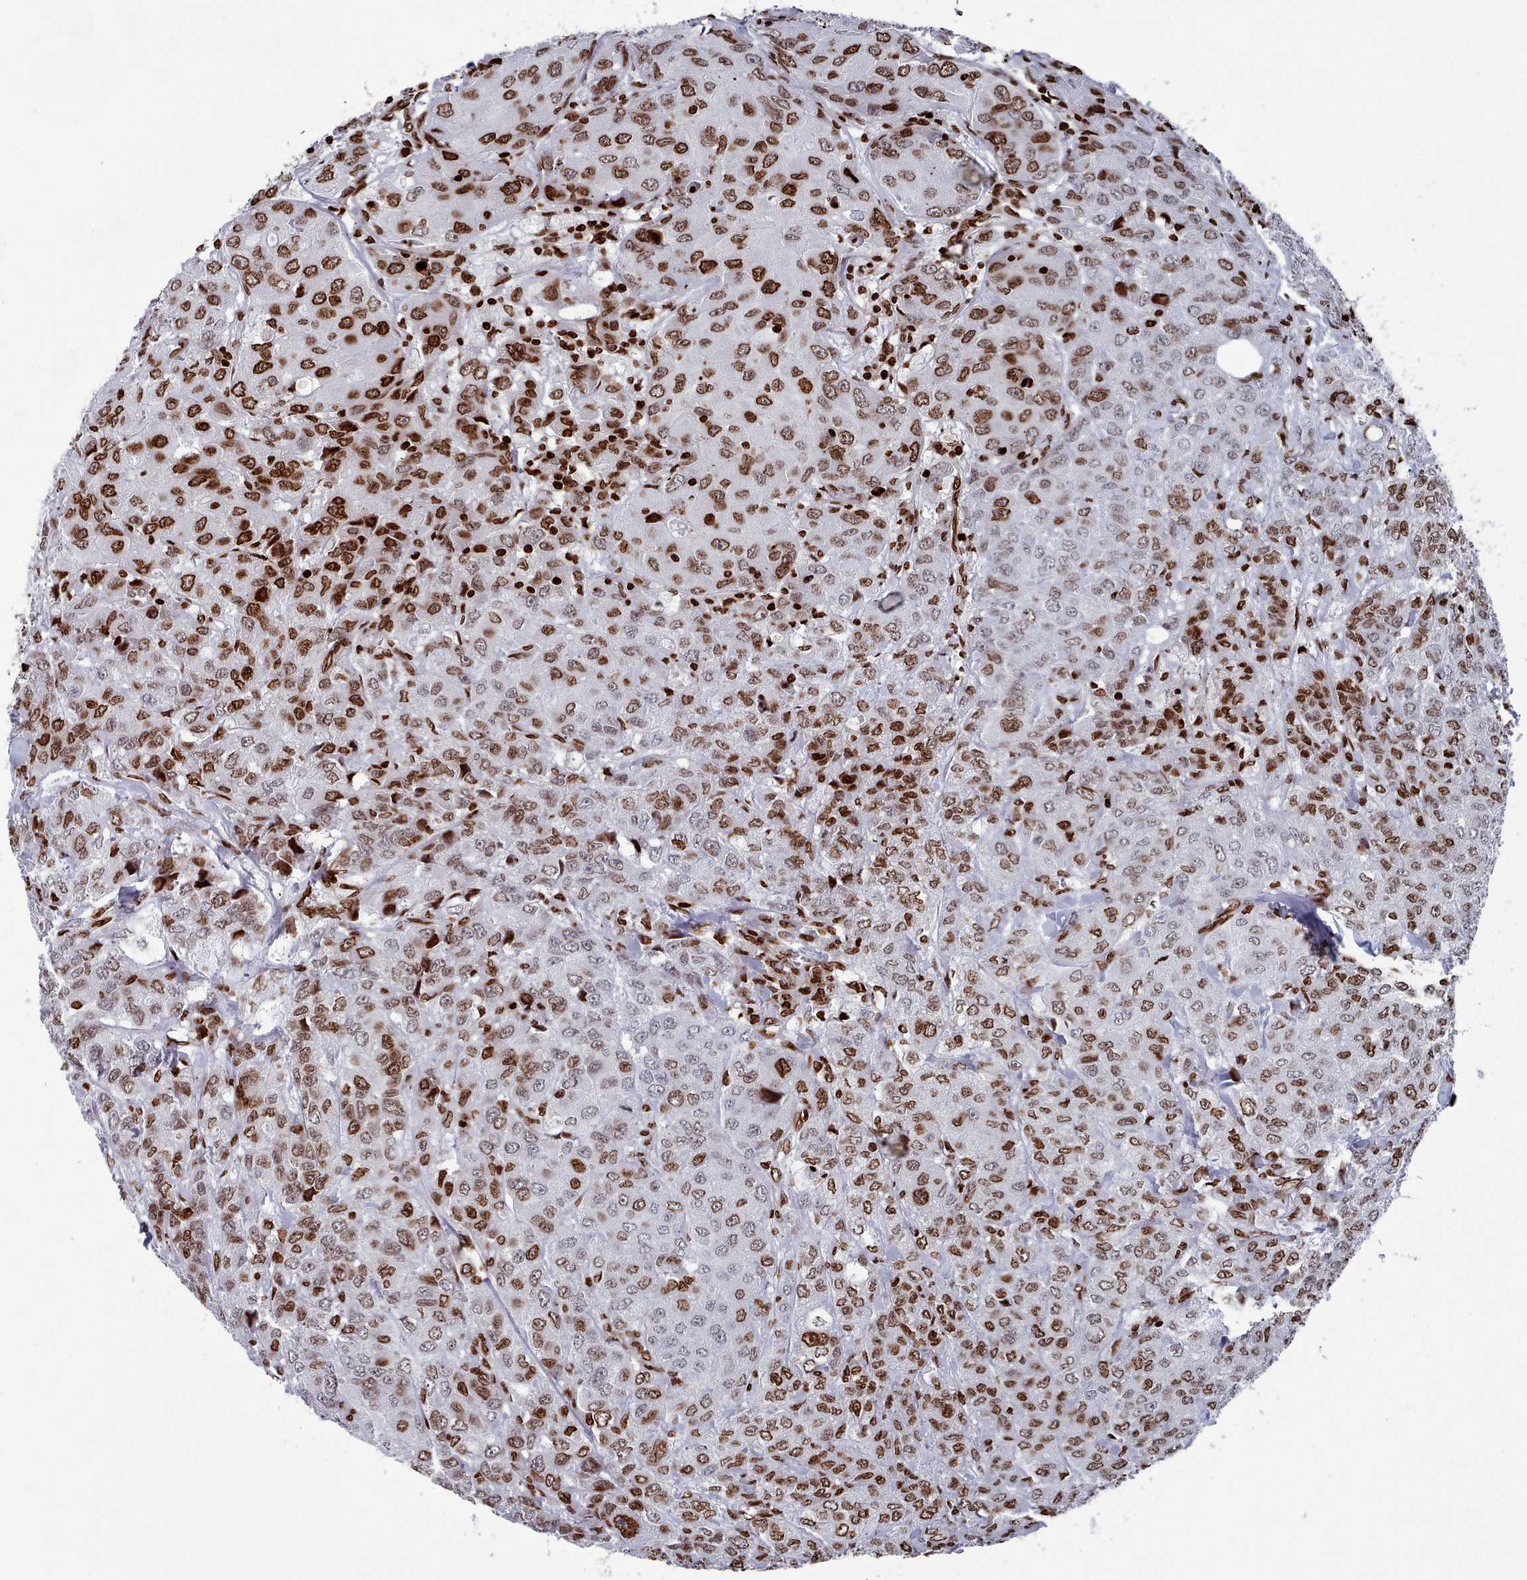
{"staining": {"intensity": "strong", "quantity": "25%-75%", "location": "nuclear"}, "tissue": "breast cancer", "cell_type": "Tumor cells", "image_type": "cancer", "snomed": [{"axis": "morphology", "description": "Duct carcinoma"}, {"axis": "topography", "description": "Breast"}], "caption": "Protein staining demonstrates strong nuclear staining in approximately 25%-75% of tumor cells in breast invasive ductal carcinoma. (DAB IHC, brown staining for protein, blue staining for nuclei).", "gene": "PCDHB12", "patient": {"sex": "female", "age": 43}}